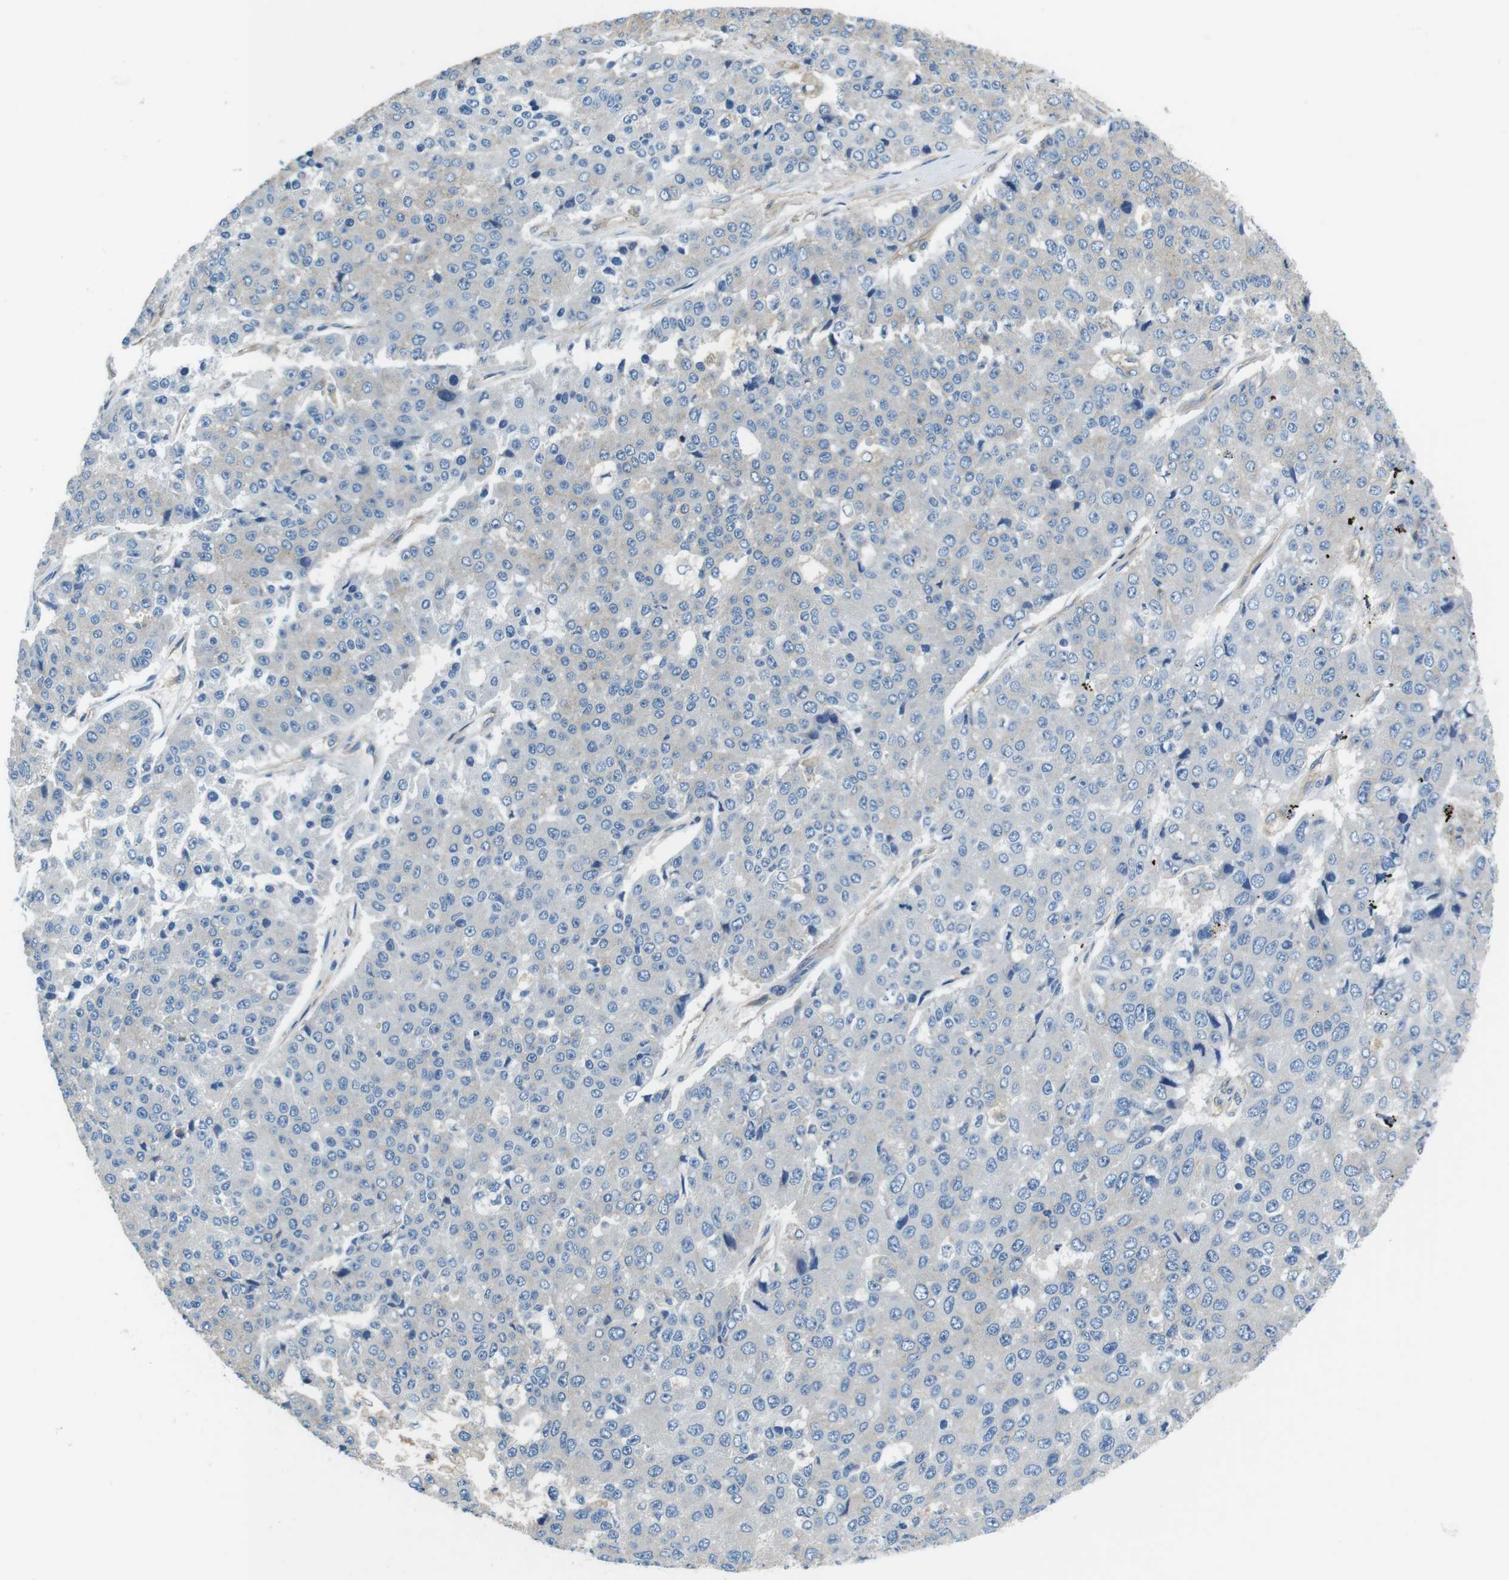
{"staining": {"intensity": "negative", "quantity": "none", "location": "none"}, "tissue": "pancreatic cancer", "cell_type": "Tumor cells", "image_type": "cancer", "snomed": [{"axis": "morphology", "description": "Adenocarcinoma, NOS"}, {"axis": "topography", "description": "Pancreas"}], "caption": "Immunohistochemical staining of pancreatic cancer (adenocarcinoma) exhibits no significant staining in tumor cells.", "gene": "DENND4C", "patient": {"sex": "male", "age": 50}}